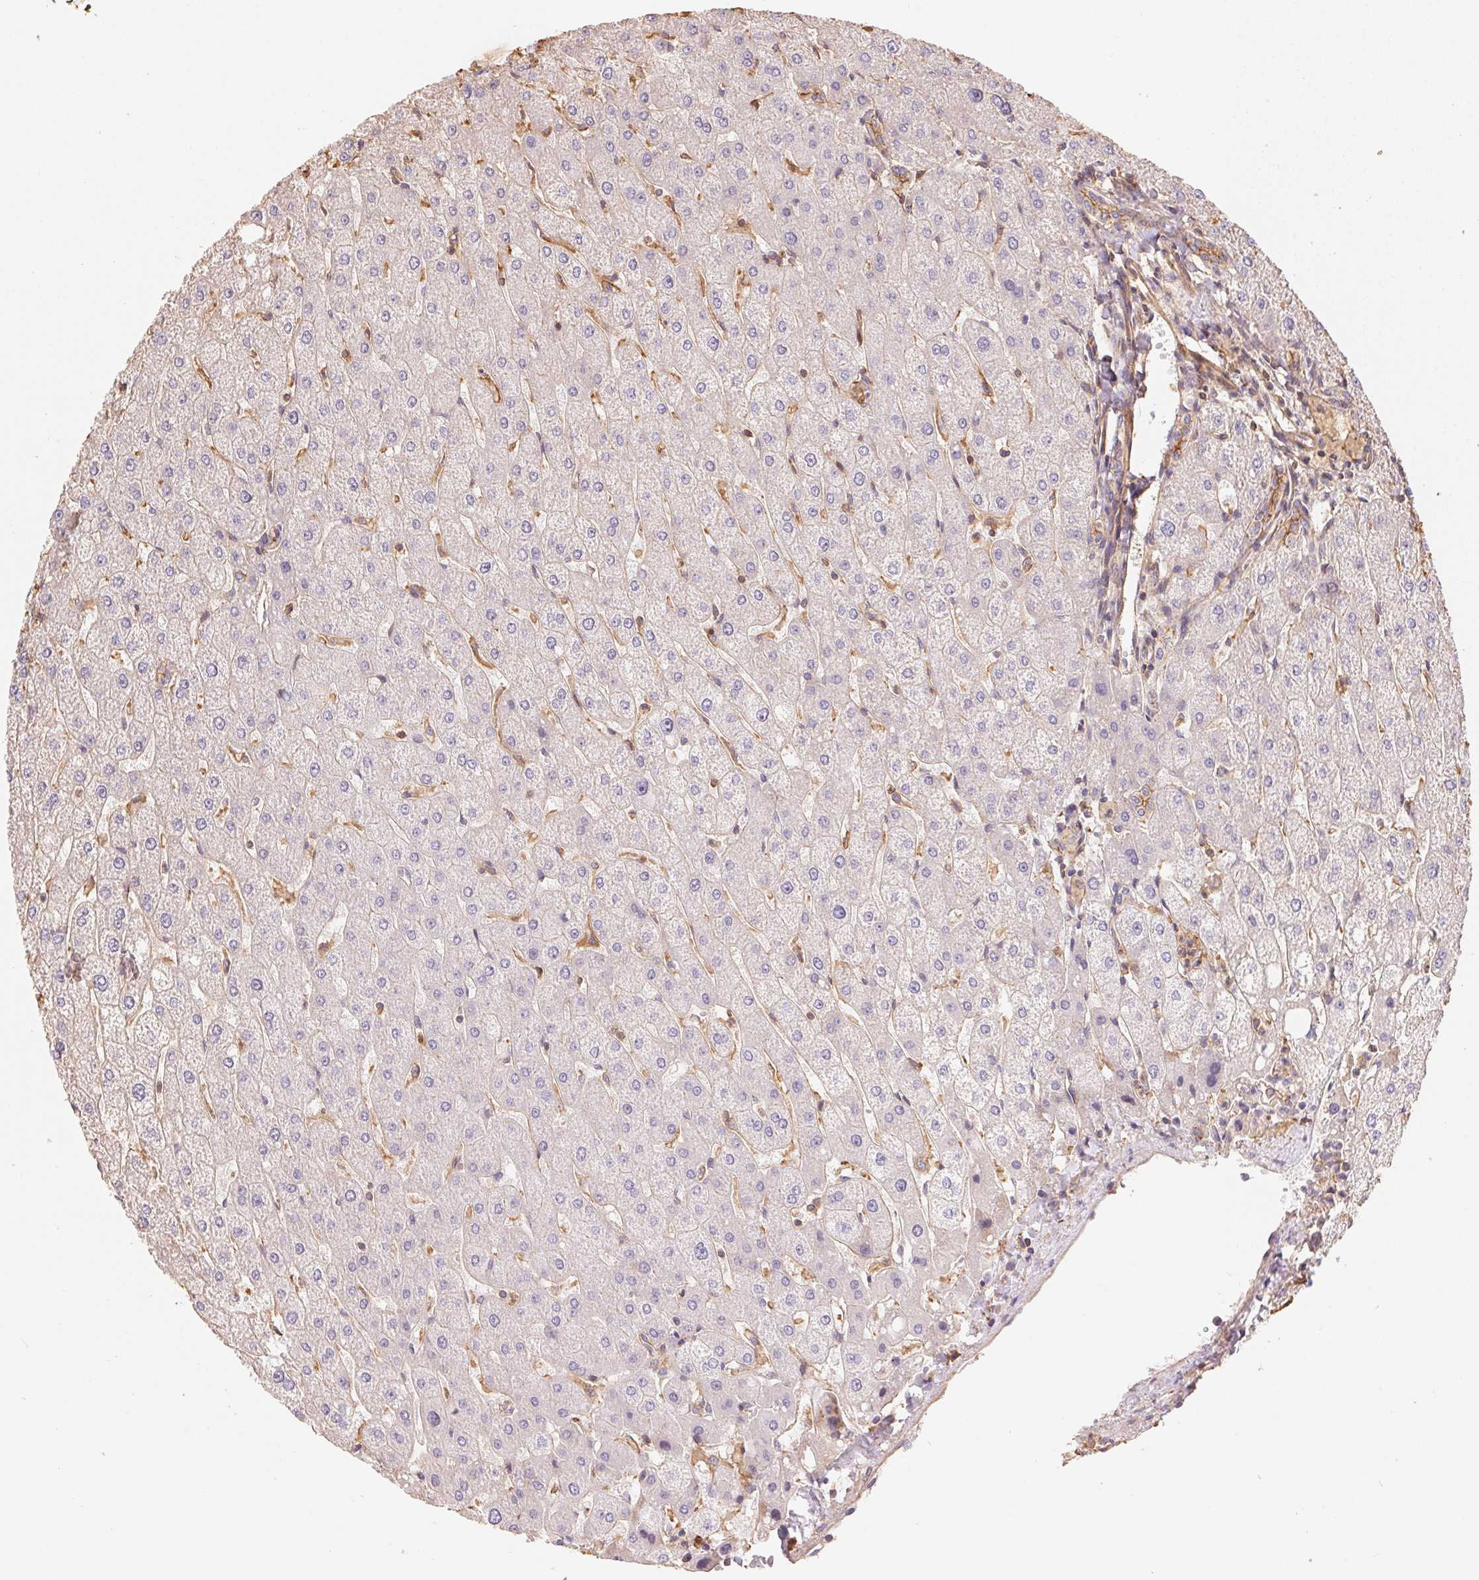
{"staining": {"intensity": "weak", "quantity": "<25%", "location": "cytoplasmic/membranous"}, "tissue": "liver", "cell_type": "Cholangiocytes", "image_type": "normal", "snomed": [{"axis": "morphology", "description": "Normal tissue, NOS"}, {"axis": "topography", "description": "Liver"}], "caption": "IHC histopathology image of normal liver stained for a protein (brown), which exhibits no staining in cholangiocytes.", "gene": "FRAS1", "patient": {"sex": "male", "age": 67}}